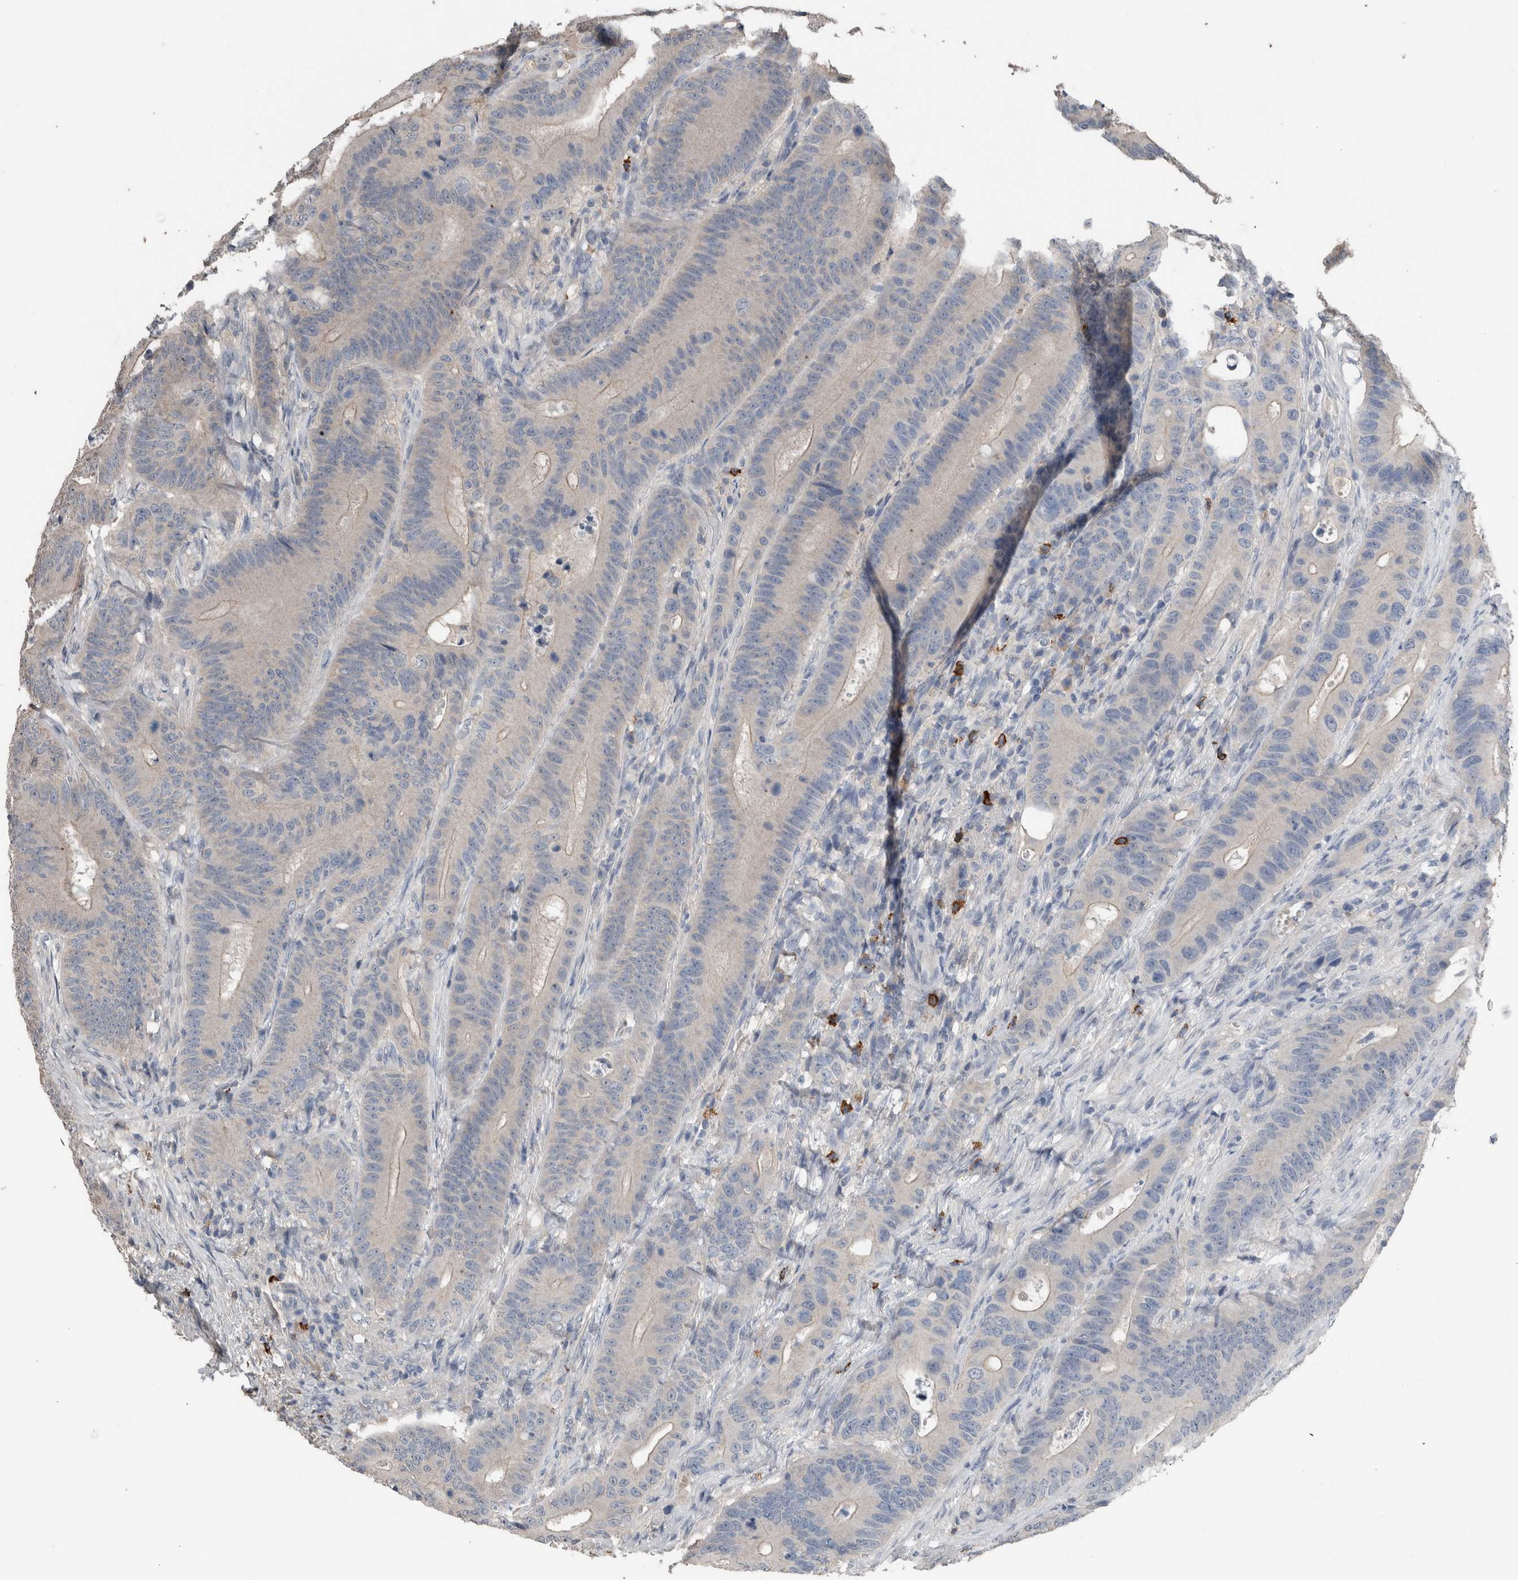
{"staining": {"intensity": "negative", "quantity": "none", "location": "none"}, "tissue": "colorectal cancer", "cell_type": "Tumor cells", "image_type": "cancer", "snomed": [{"axis": "morphology", "description": "Adenocarcinoma, NOS"}, {"axis": "topography", "description": "Colon"}], "caption": "The image displays no staining of tumor cells in colorectal cancer (adenocarcinoma). Nuclei are stained in blue.", "gene": "CRNN", "patient": {"sex": "male", "age": 83}}